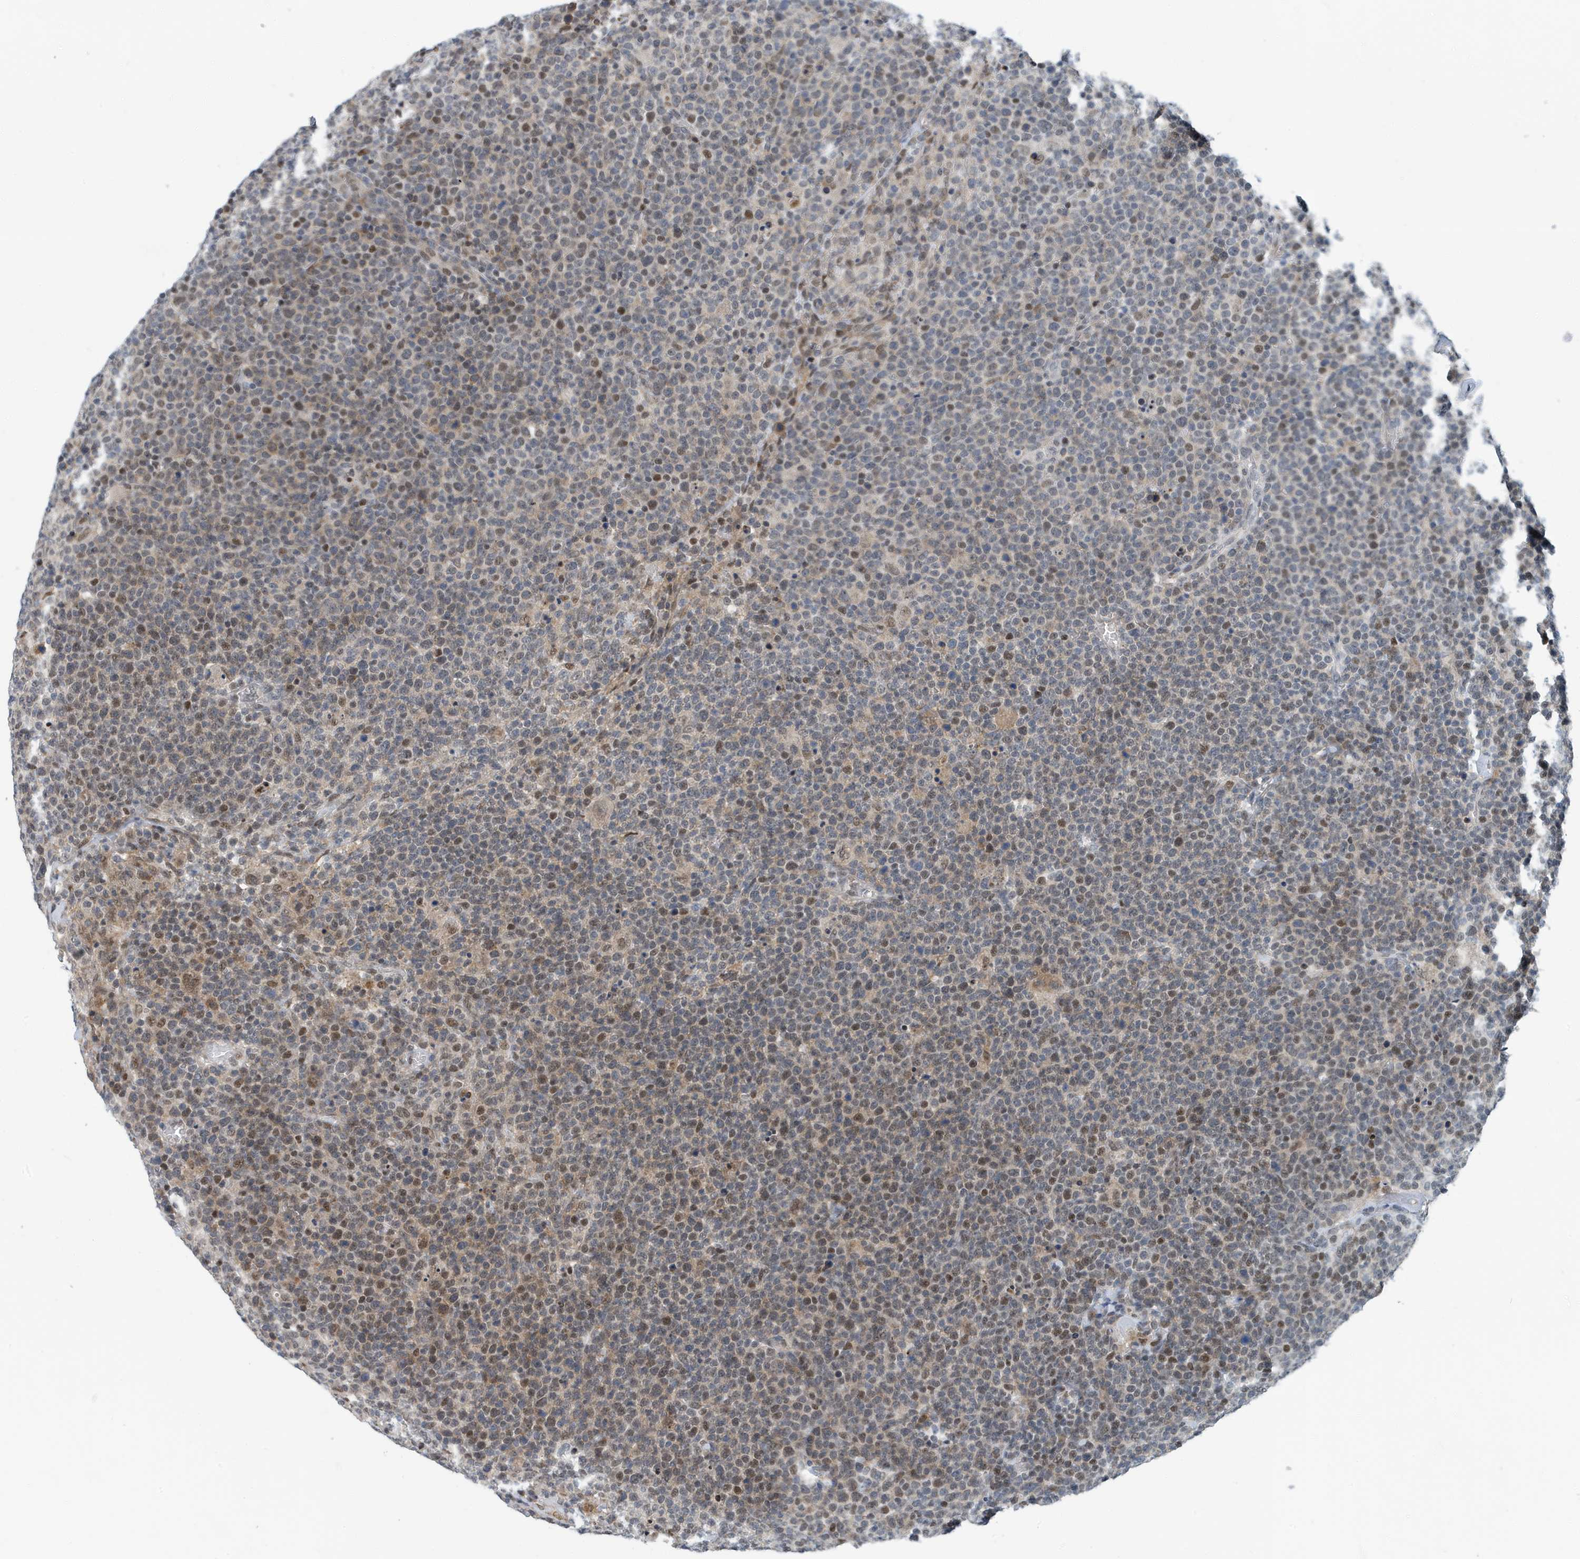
{"staining": {"intensity": "moderate", "quantity": "25%-75%", "location": "cytoplasmic/membranous,nuclear"}, "tissue": "lymphoma", "cell_type": "Tumor cells", "image_type": "cancer", "snomed": [{"axis": "morphology", "description": "Malignant lymphoma, non-Hodgkin's type, High grade"}, {"axis": "topography", "description": "Lymph node"}], "caption": "High-power microscopy captured an immunohistochemistry photomicrograph of malignant lymphoma, non-Hodgkin's type (high-grade), revealing moderate cytoplasmic/membranous and nuclear staining in approximately 25%-75% of tumor cells.", "gene": "KIF15", "patient": {"sex": "male", "age": 61}}